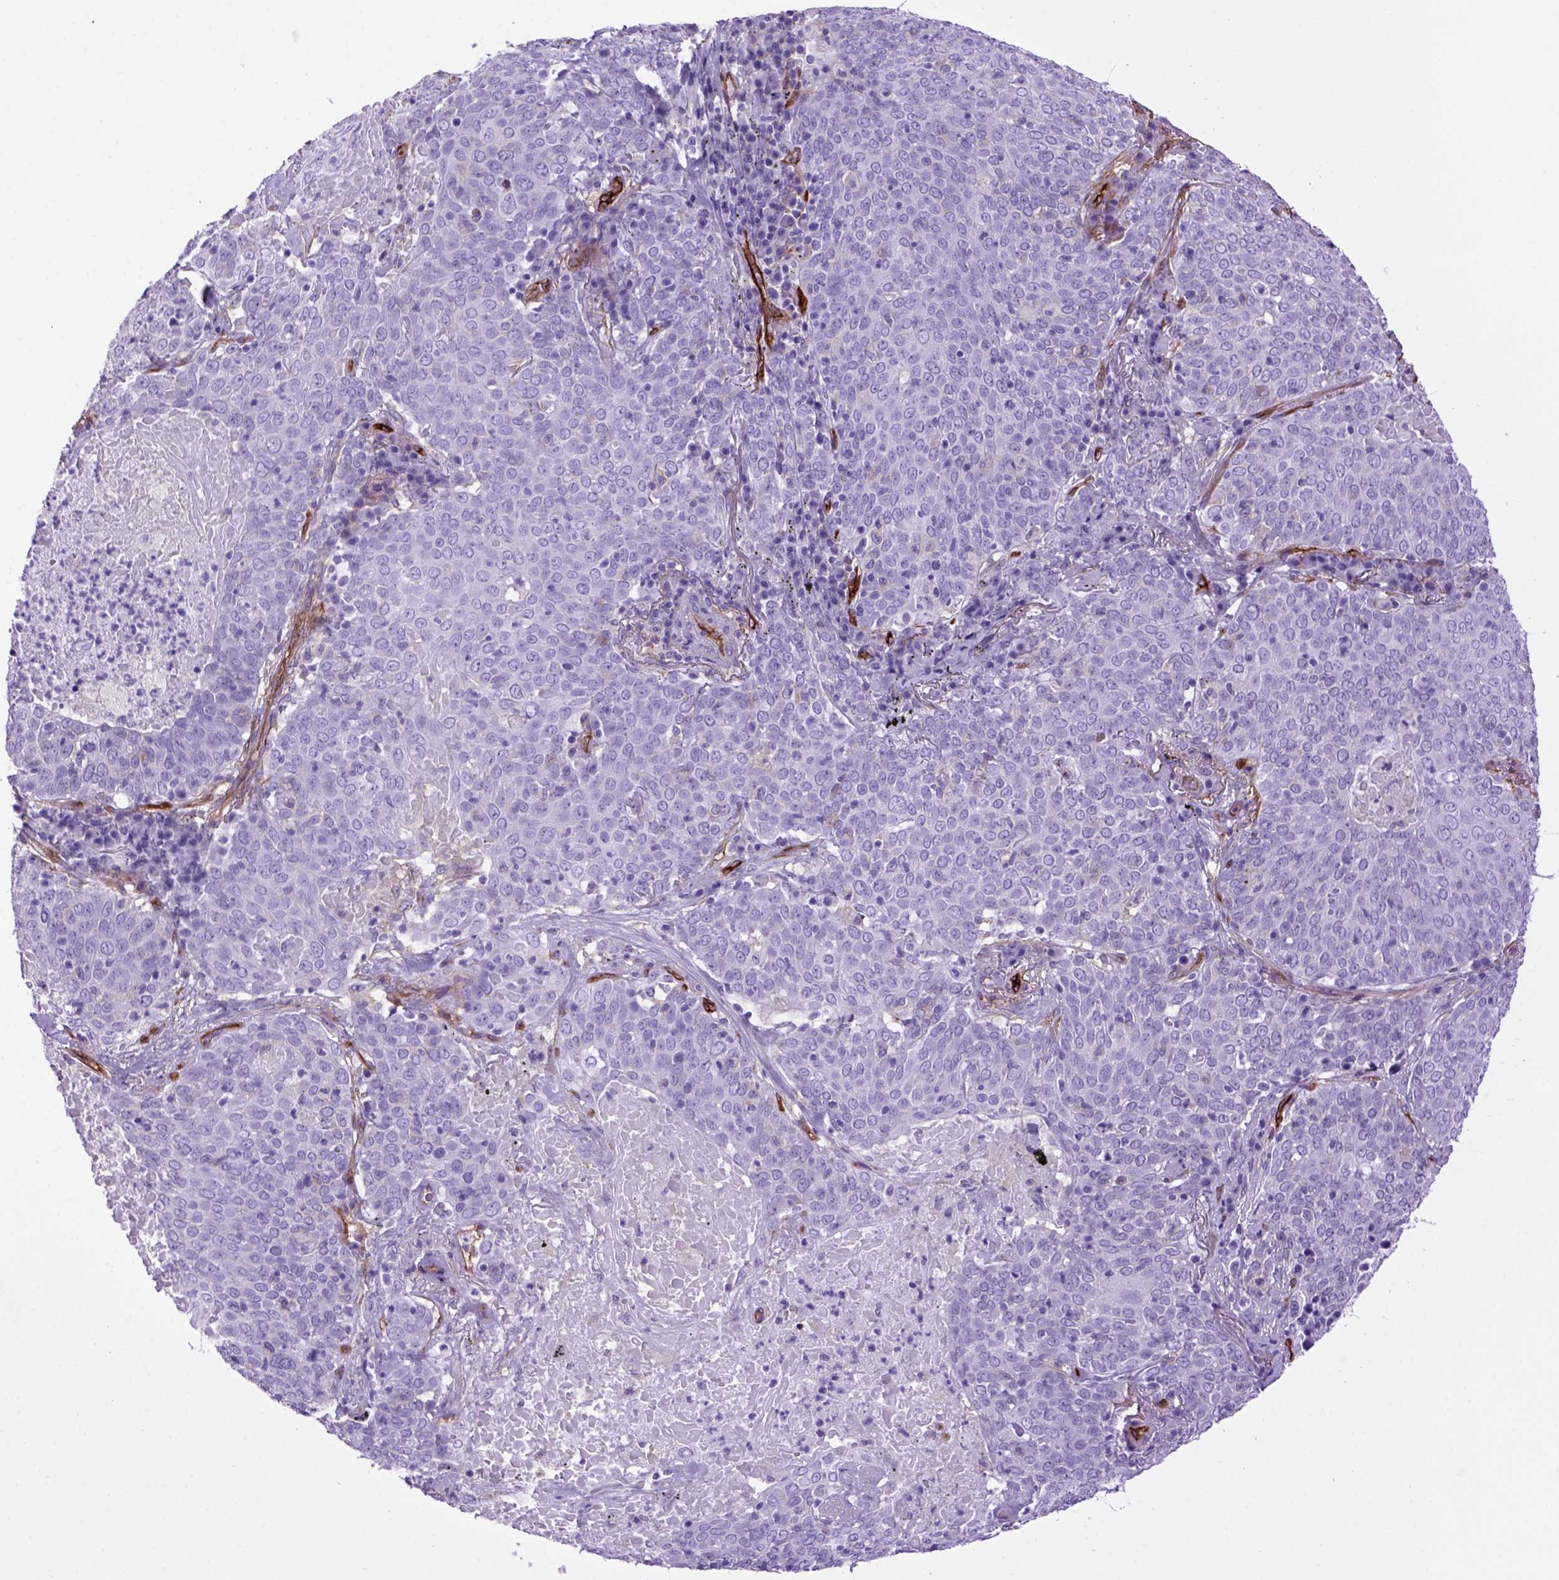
{"staining": {"intensity": "negative", "quantity": "none", "location": "none"}, "tissue": "lung cancer", "cell_type": "Tumor cells", "image_type": "cancer", "snomed": [{"axis": "morphology", "description": "Squamous cell carcinoma, NOS"}, {"axis": "topography", "description": "Lung"}], "caption": "Immunohistochemical staining of human lung cancer (squamous cell carcinoma) reveals no significant expression in tumor cells.", "gene": "ENG", "patient": {"sex": "male", "age": 82}}